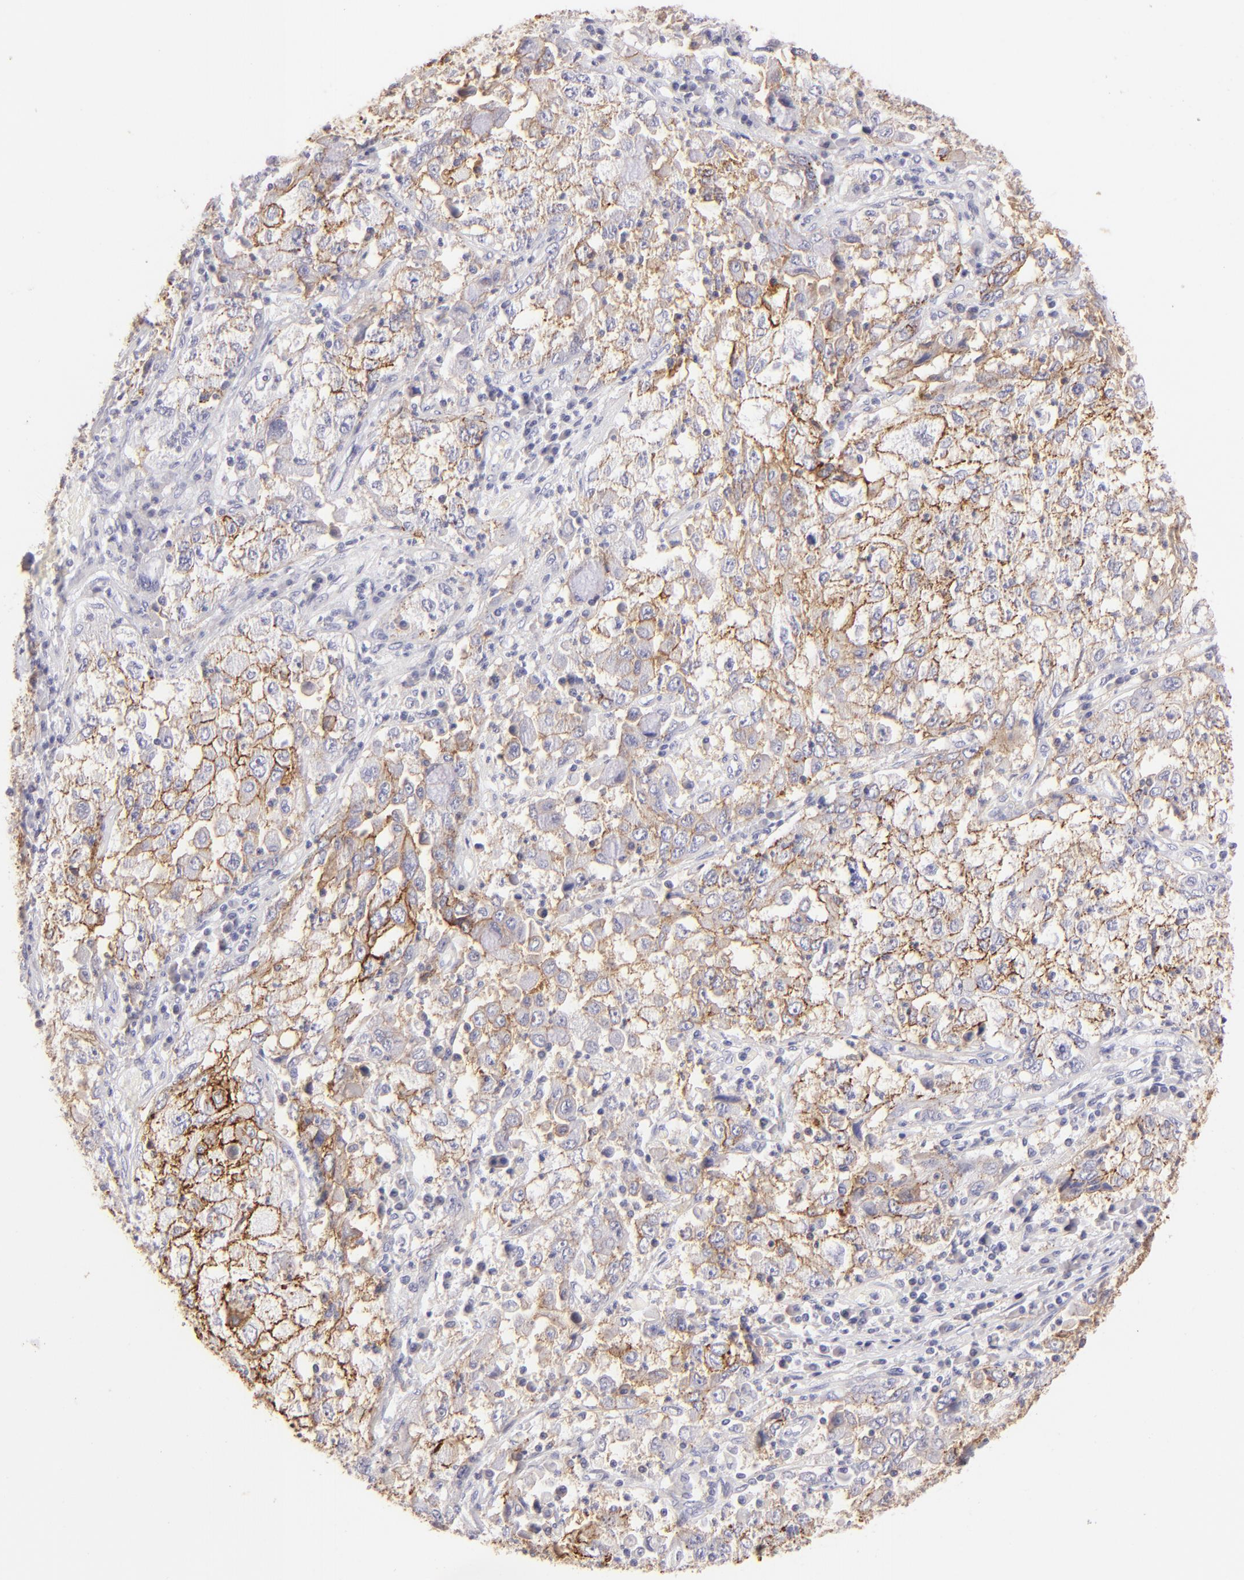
{"staining": {"intensity": "moderate", "quantity": ">75%", "location": "cytoplasmic/membranous"}, "tissue": "cervical cancer", "cell_type": "Tumor cells", "image_type": "cancer", "snomed": [{"axis": "morphology", "description": "Squamous cell carcinoma, NOS"}, {"axis": "topography", "description": "Cervix"}], "caption": "Cervical cancer (squamous cell carcinoma) stained with immunohistochemistry reveals moderate cytoplasmic/membranous expression in approximately >75% of tumor cells. (Stains: DAB in brown, nuclei in blue, Microscopy: brightfield microscopy at high magnification).", "gene": "CLDN4", "patient": {"sex": "female", "age": 36}}